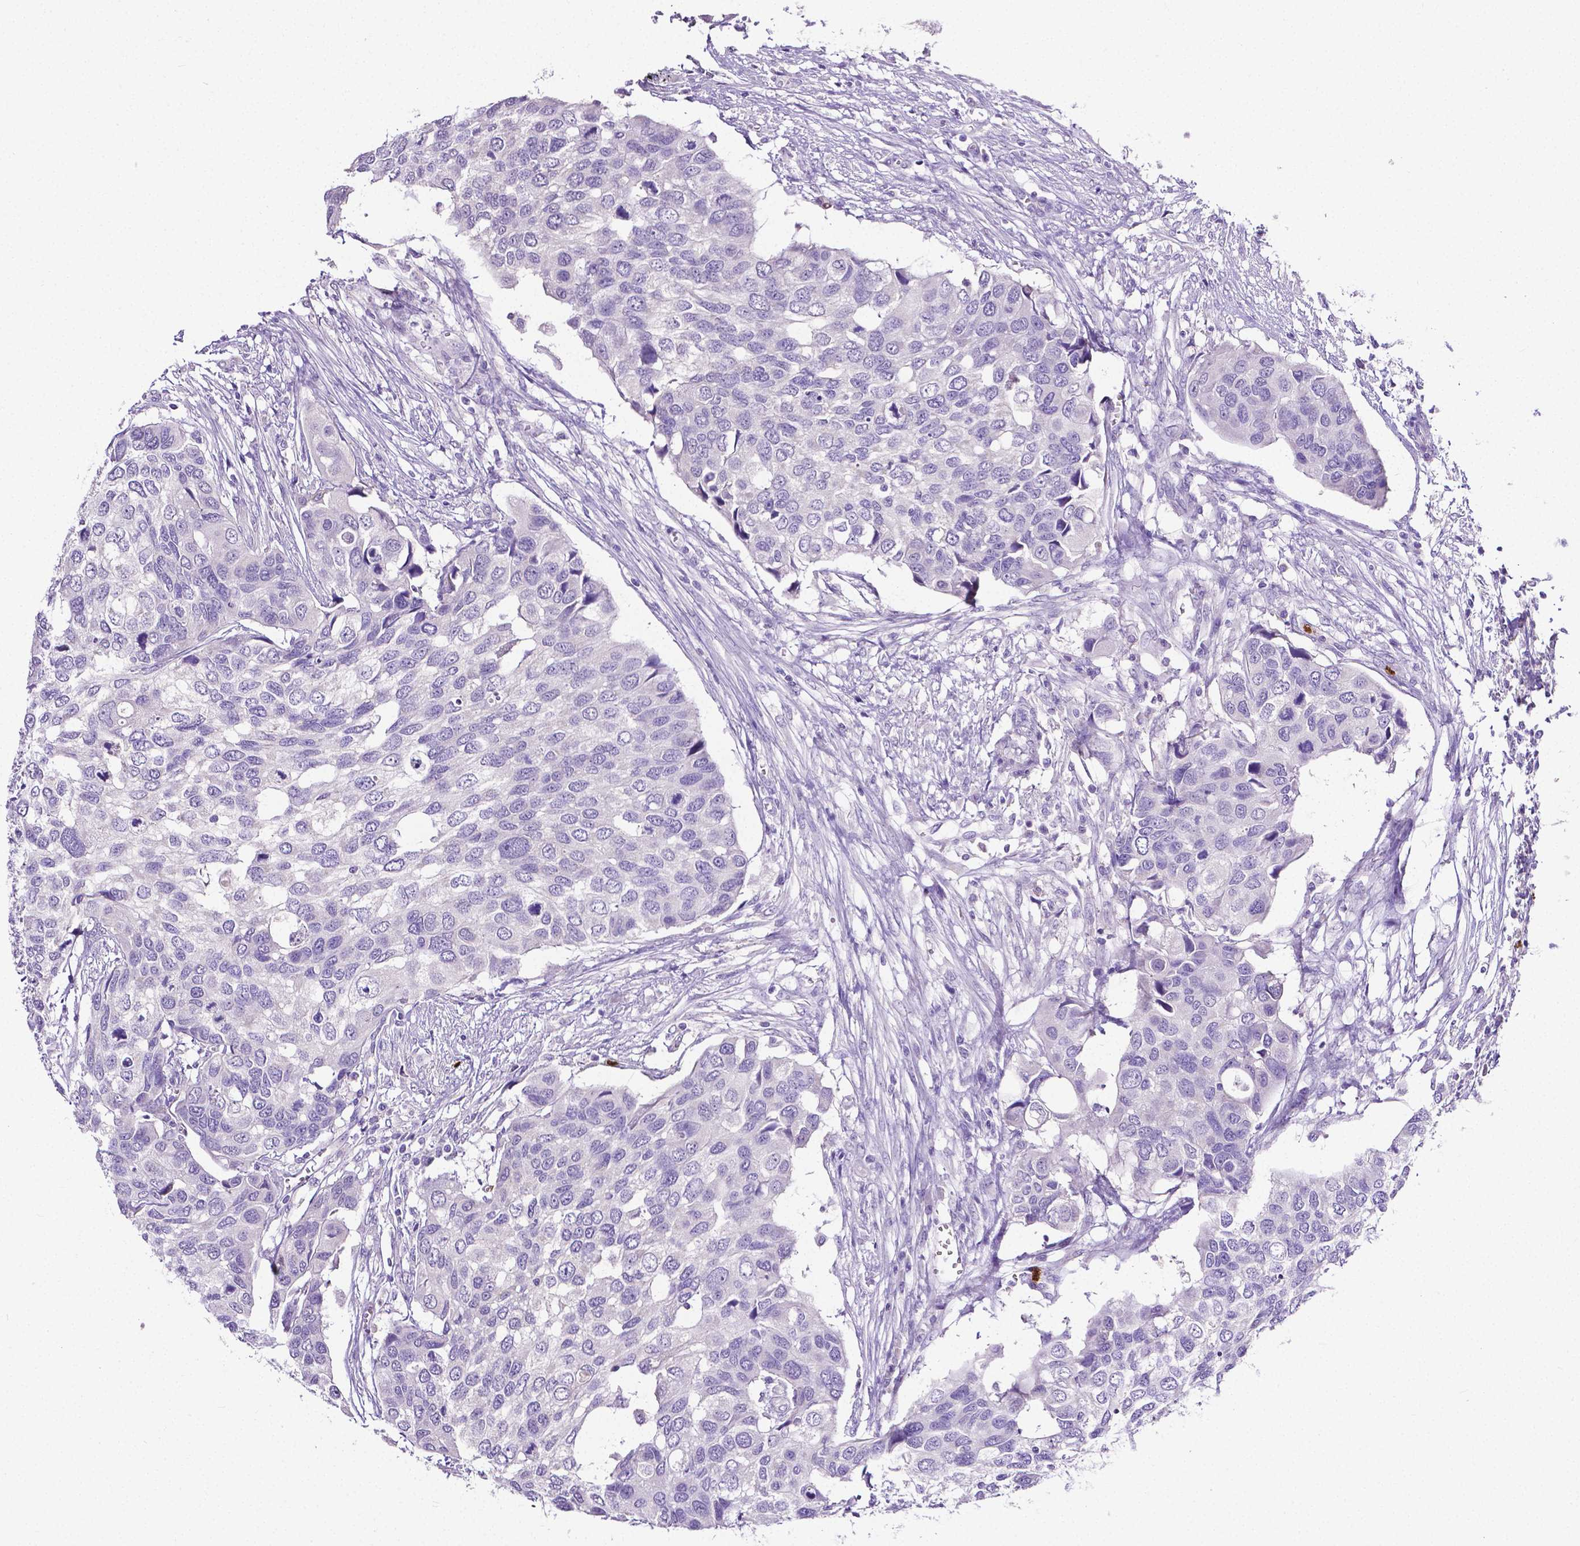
{"staining": {"intensity": "negative", "quantity": "none", "location": "none"}, "tissue": "urothelial cancer", "cell_type": "Tumor cells", "image_type": "cancer", "snomed": [{"axis": "morphology", "description": "Urothelial carcinoma, High grade"}, {"axis": "topography", "description": "Urinary bladder"}], "caption": "There is no significant expression in tumor cells of urothelial cancer.", "gene": "MMP9", "patient": {"sex": "male", "age": 60}}